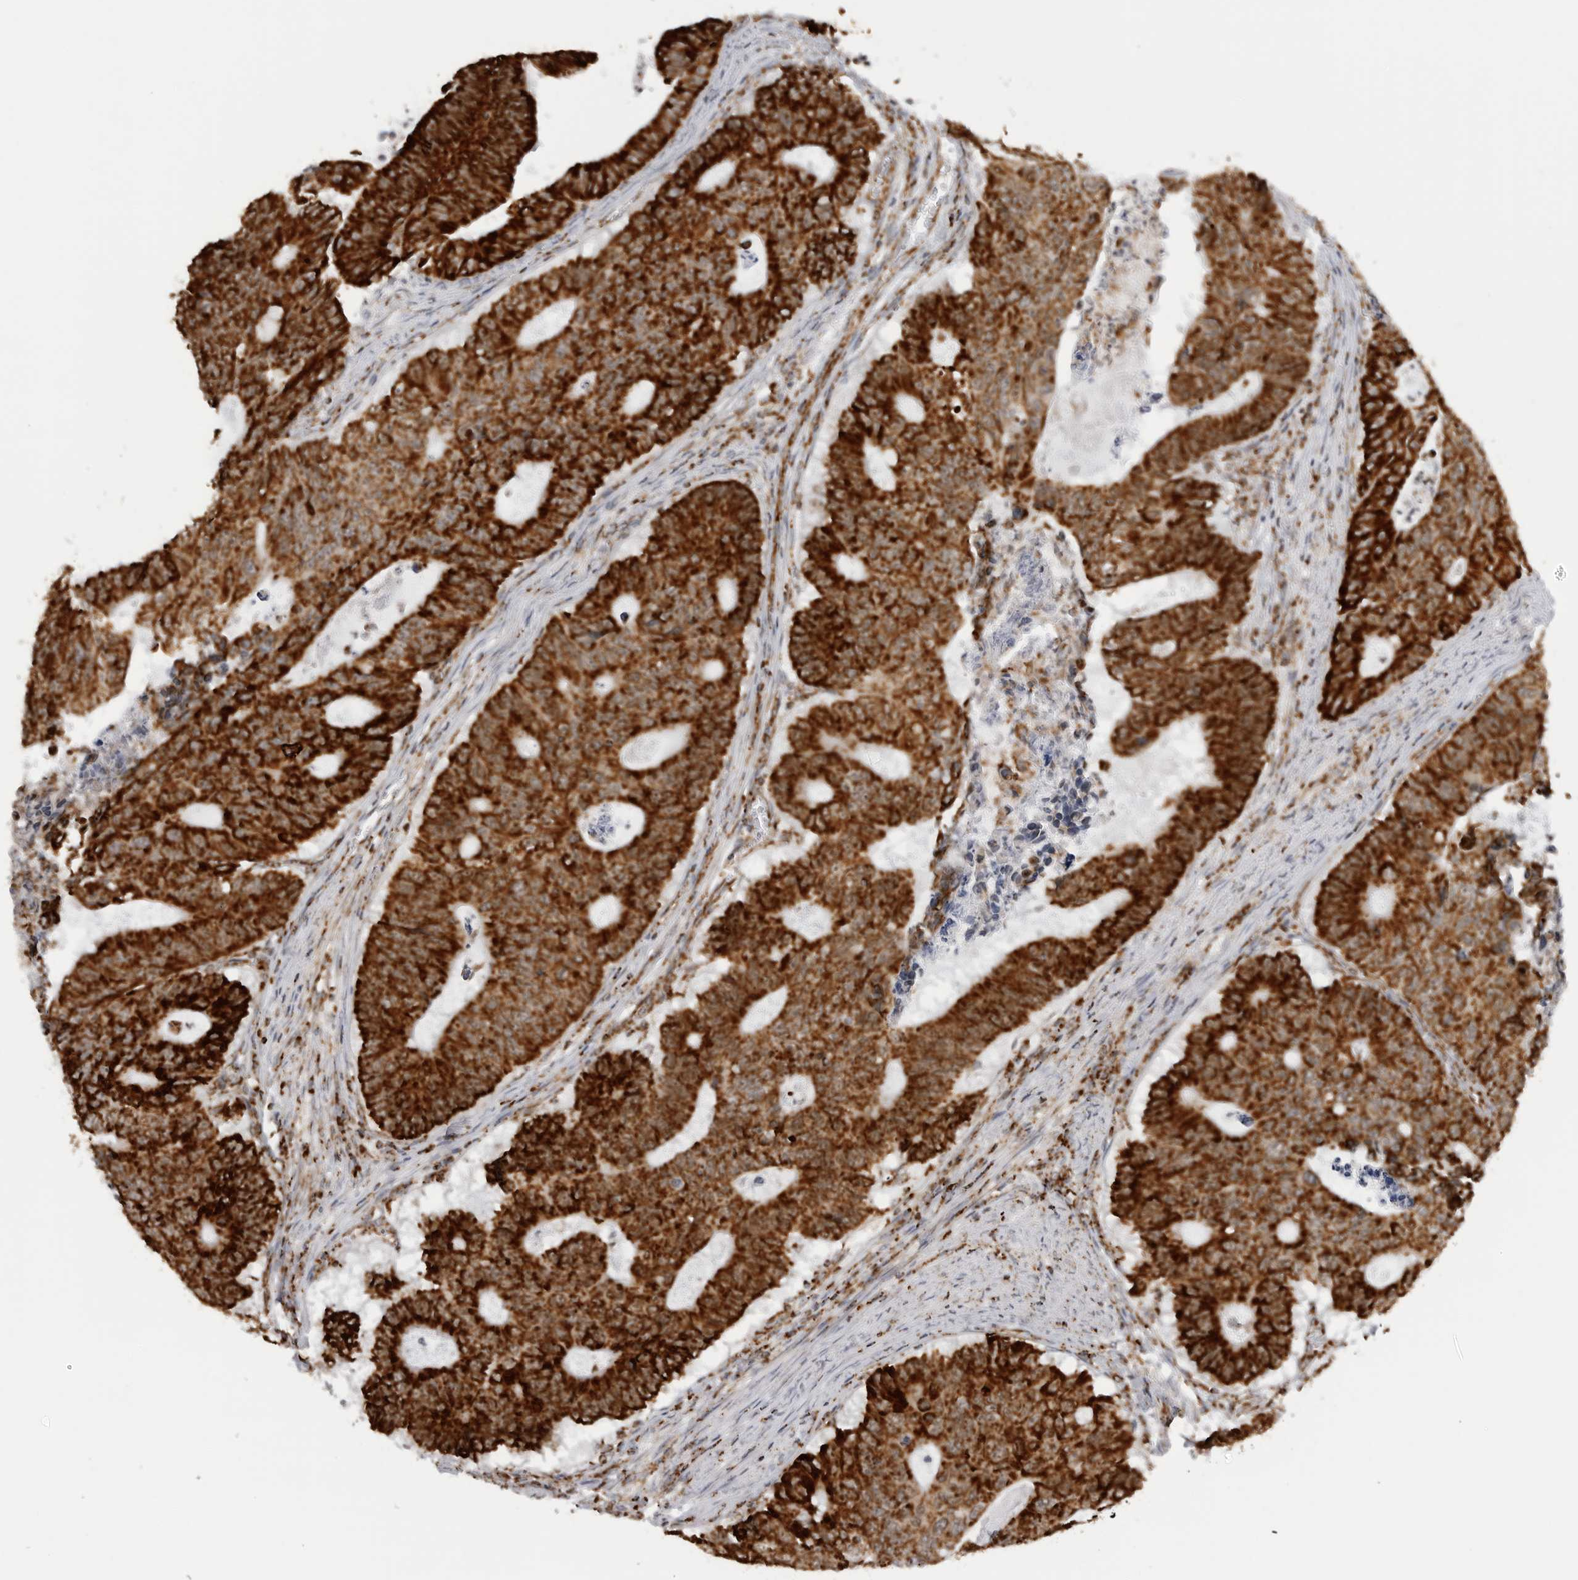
{"staining": {"intensity": "strong", "quantity": ">75%", "location": "cytoplasmic/membranous"}, "tissue": "colorectal cancer", "cell_type": "Tumor cells", "image_type": "cancer", "snomed": [{"axis": "morphology", "description": "Adenocarcinoma, NOS"}, {"axis": "topography", "description": "Colon"}], "caption": "This image shows immunohistochemistry (IHC) staining of human adenocarcinoma (colorectal), with high strong cytoplasmic/membranous expression in about >75% of tumor cells.", "gene": "COX5A", "patient": {"sex": "male", "age": 87}}